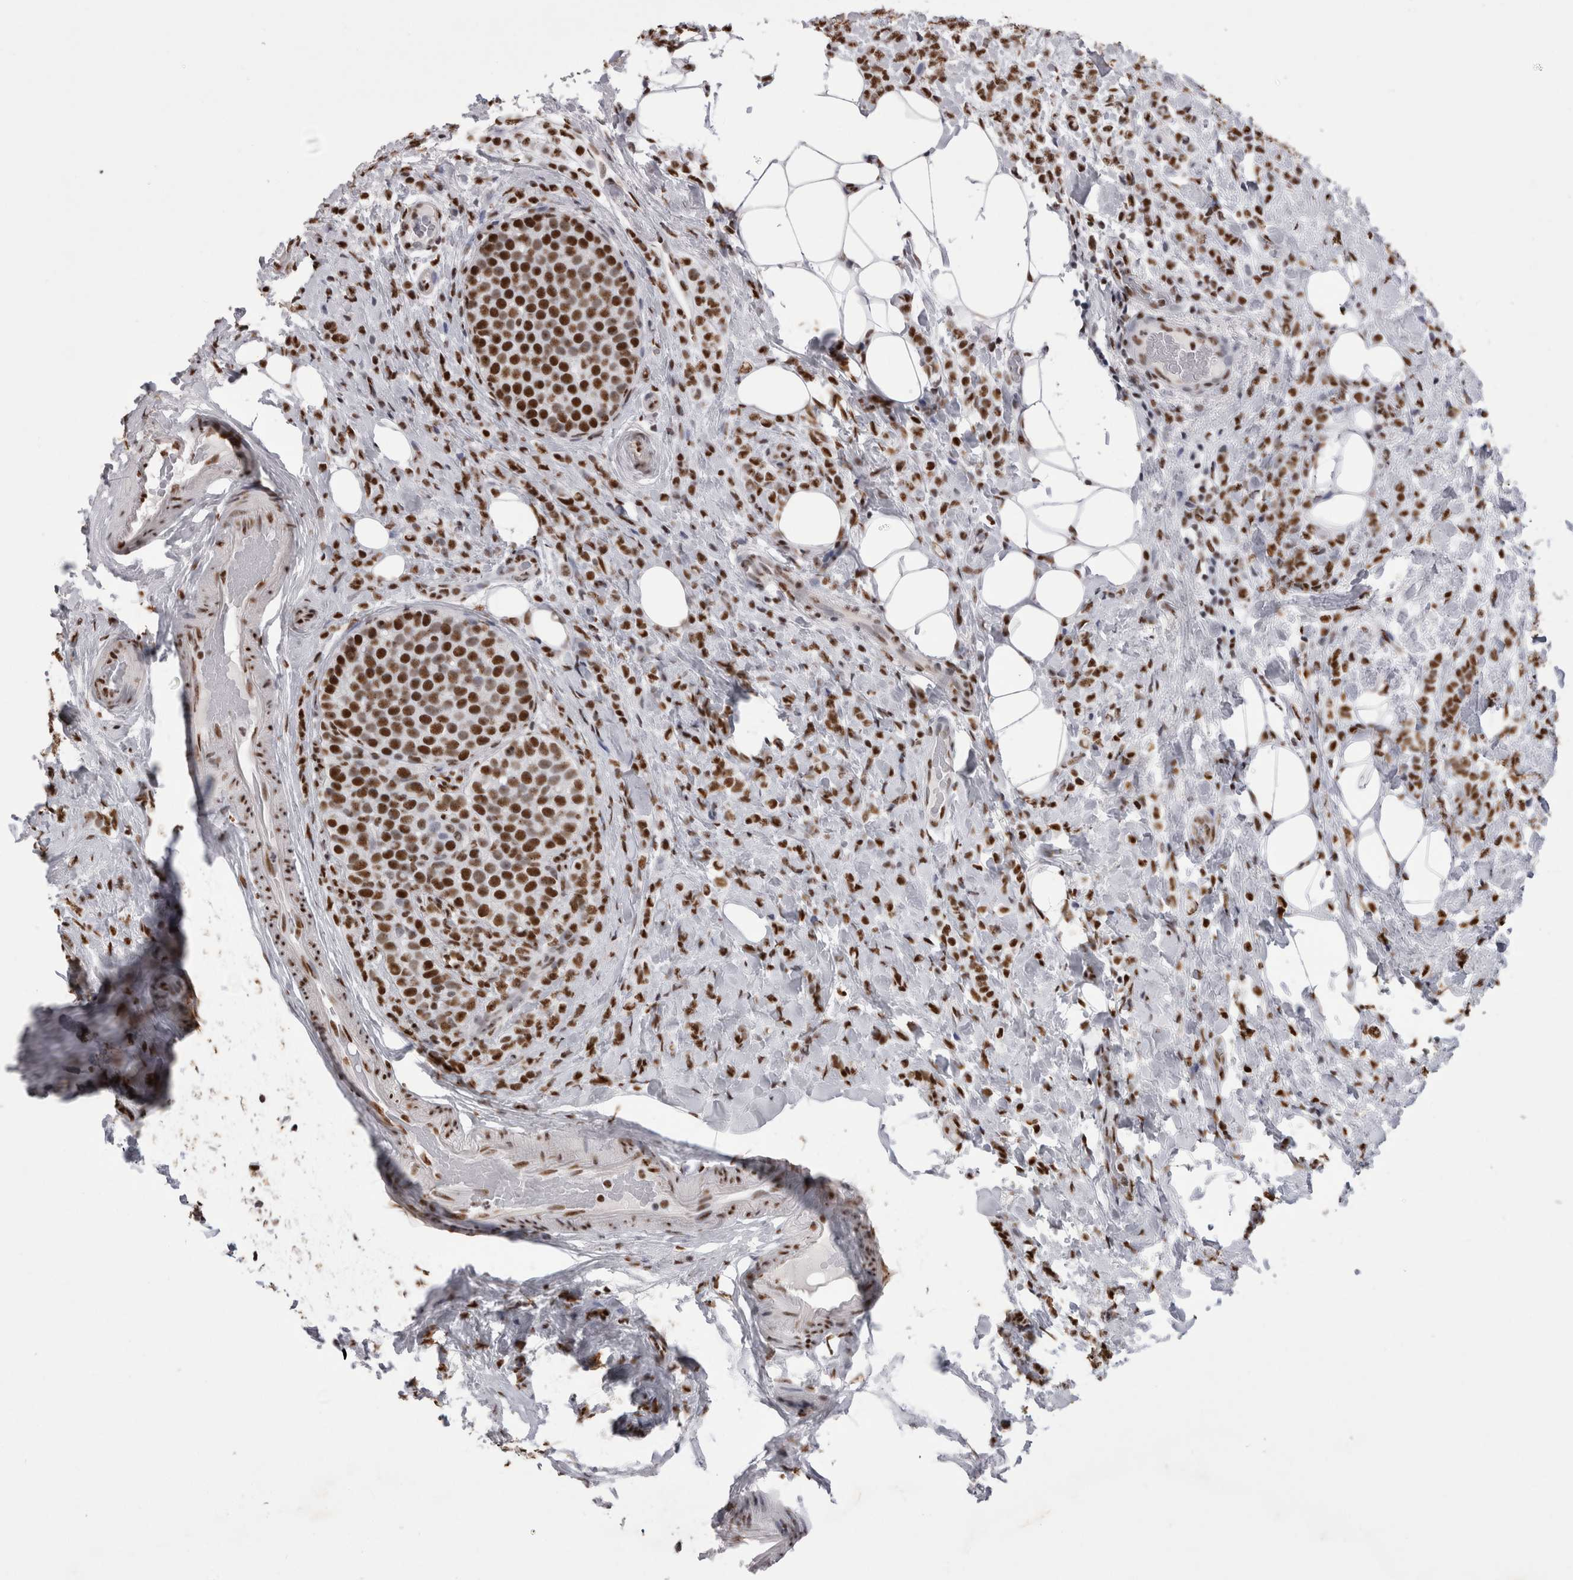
{"staining": {"intensity": "strong", "quantity": ">75%", "location": "nuclear"}, "tissue": "breast cancer", "cell_type": "Tumor cells", "image_type": "cancer", "snomed": [{"axis": "morphology", "description": "Lobular carcinoma"}, {"axis": "topography", "description": "Breast"}], "caption": "IHC staining of breast cancer, which demonstrates high levels of strong nuclear staining in approximately >75% of tumor cells indicating strong nuclear protein positivity. The staining was performed using DAB (3,3'-diaminobenzidine) (brown) for protein detection and nuclei were counterstained in hematoxylin (blue).", "gene": "ALPK3", "patient": {"sex": "female", "age": 50}}